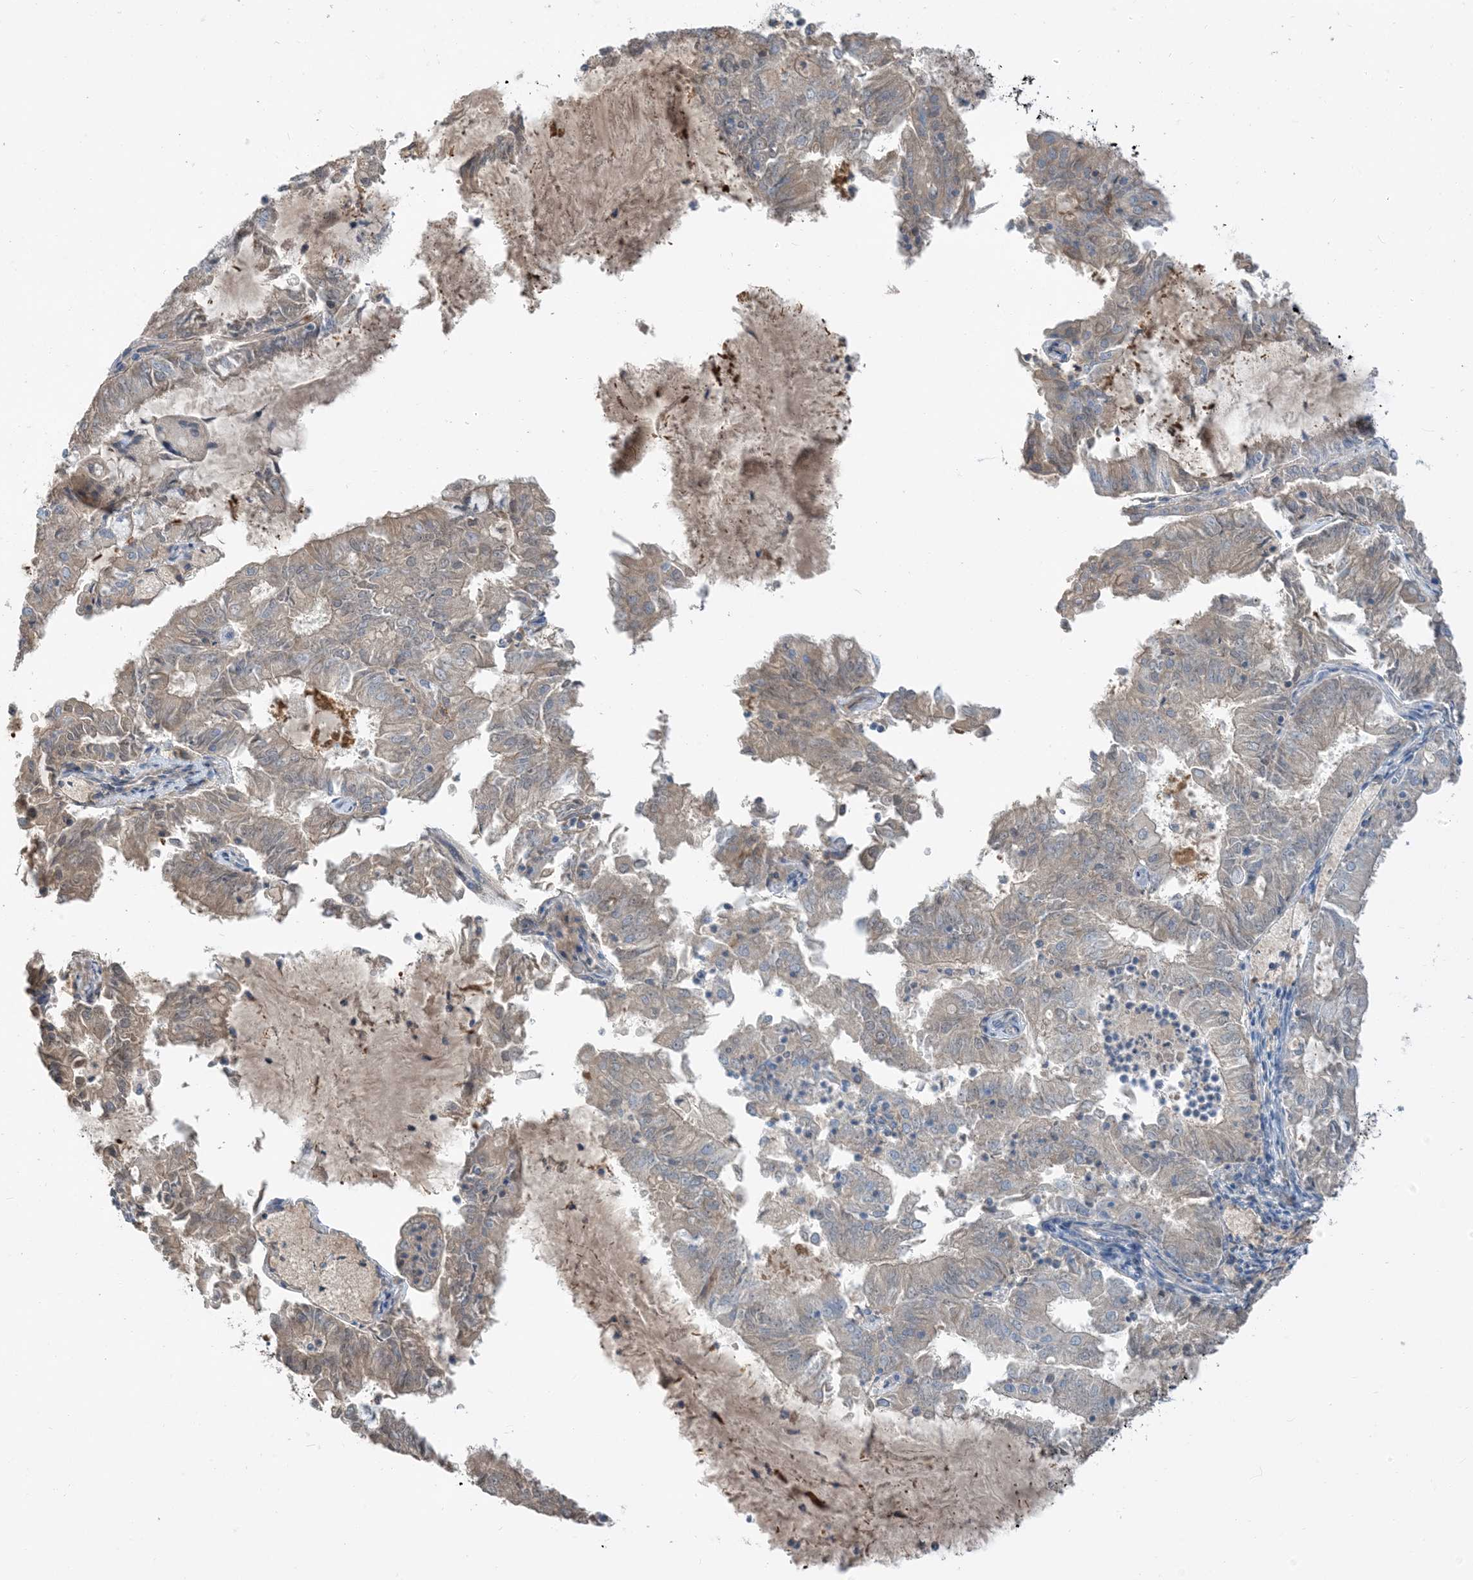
{"staining": {"intensity": "weak", "quantity": "<25%", "location": "cytoplasmic/membranous"}, "tissue": "endometrial cancer", "cell_type": "Tumor cells", "image_type": "cancer", "snomed": [{"axis": "morphology", "description": "Adenocarcinoma, NOS"}, {"axis": "topography", "description": "Endometrium"}], "caption": "Histopathology image shows no protein expression in tumor cells of adenocarcinoma (endometrial) tissue. Nuclei are stained in blue.", "gene": "USP53", "patient": {"sex": "female", "age": 57}}